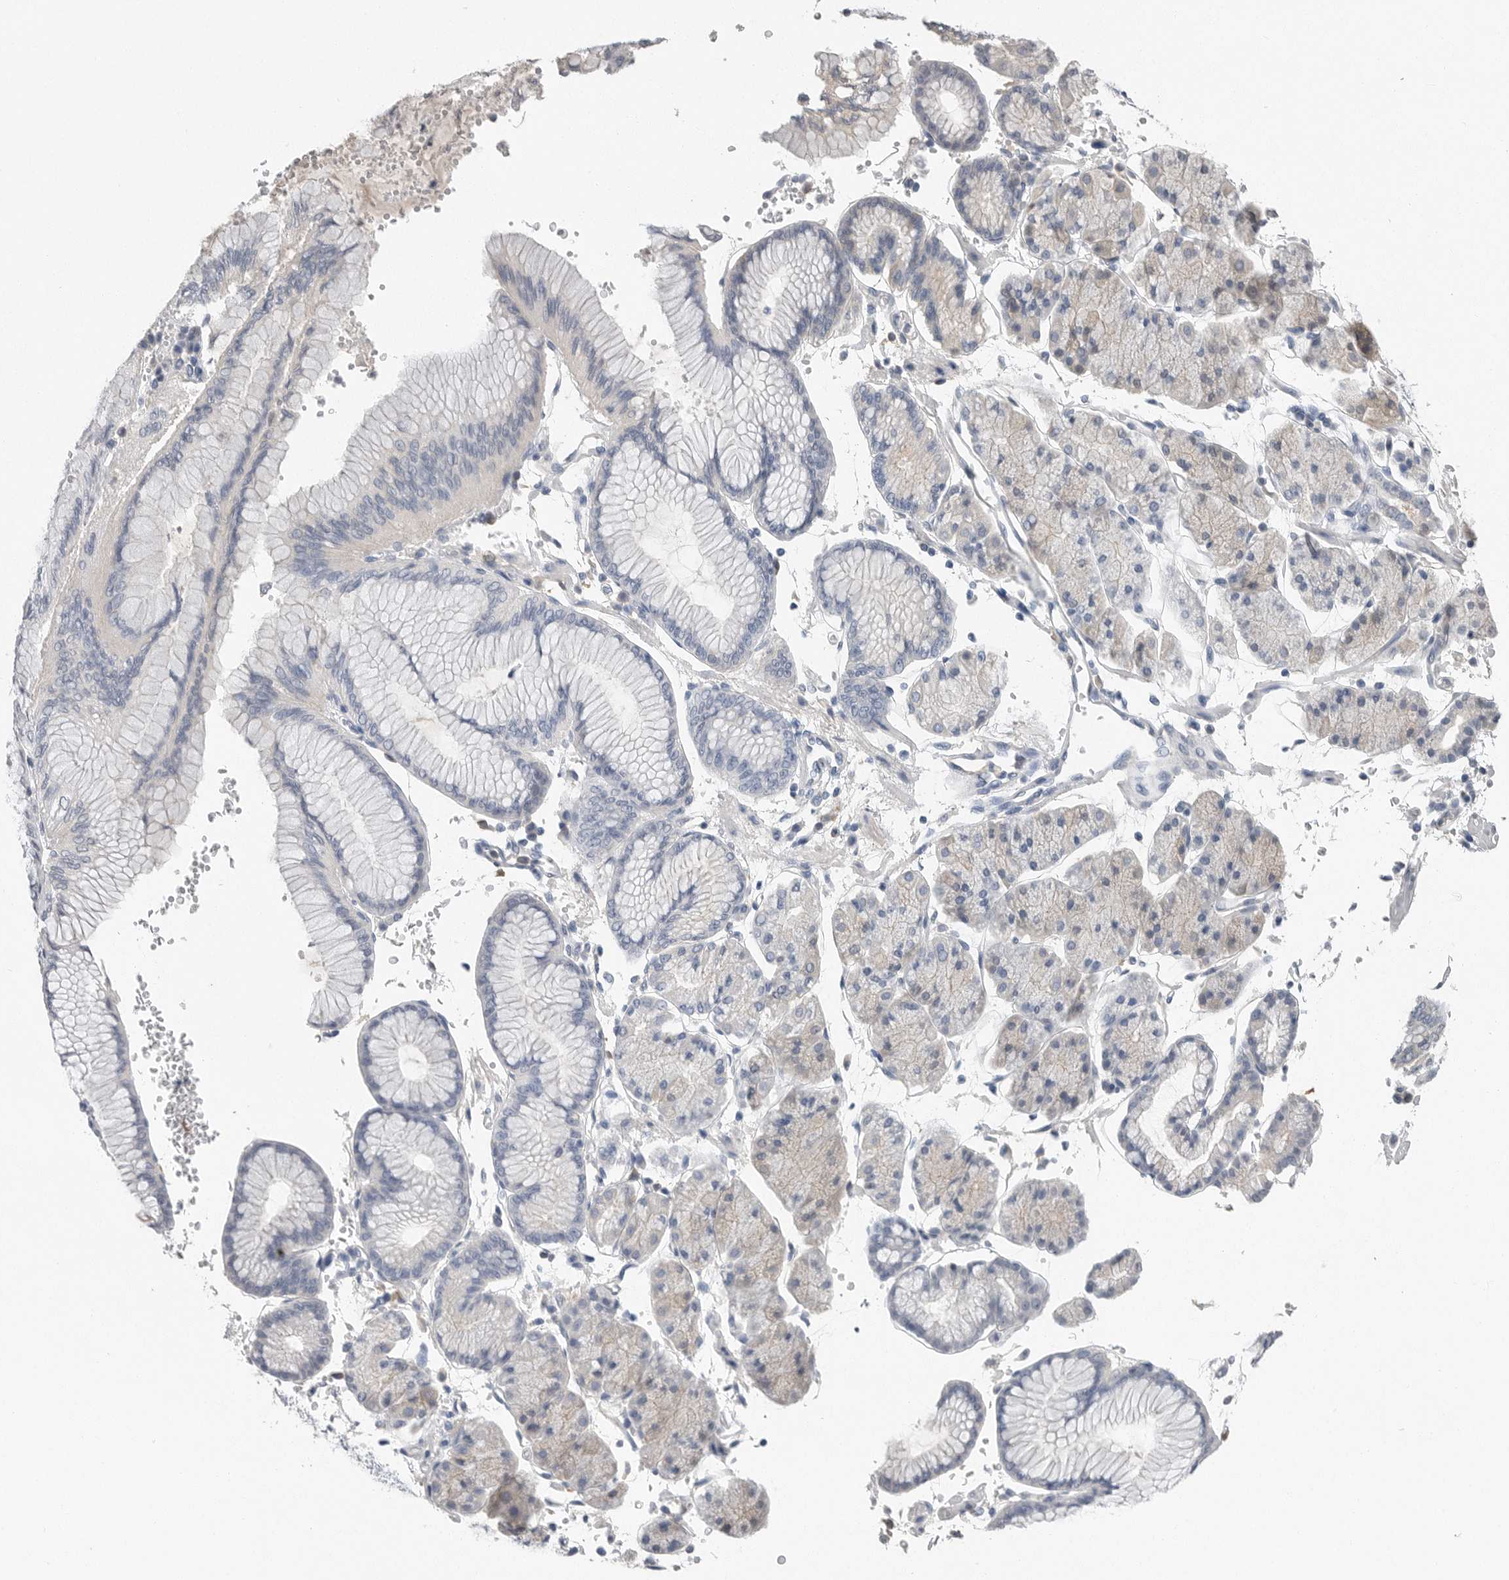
{"staining": {"intensity": "negative", "quantity": "none", "location": "none"}, "tissue": "stomach cancer", "cell_type": "Tumor cells", "image_type": "cancer", "snomed": [{"axis": "morphology", "description": "Adenocarcinoma, NOS"}, {"axis": "topography", "description": "Stomach"}], "caption": "Image shows no significant protein staining in tumor cells of stomach cancer (adenocarcinoma).", "gene": "FABP6", "patient": {"sex": "male", "age": 76}}